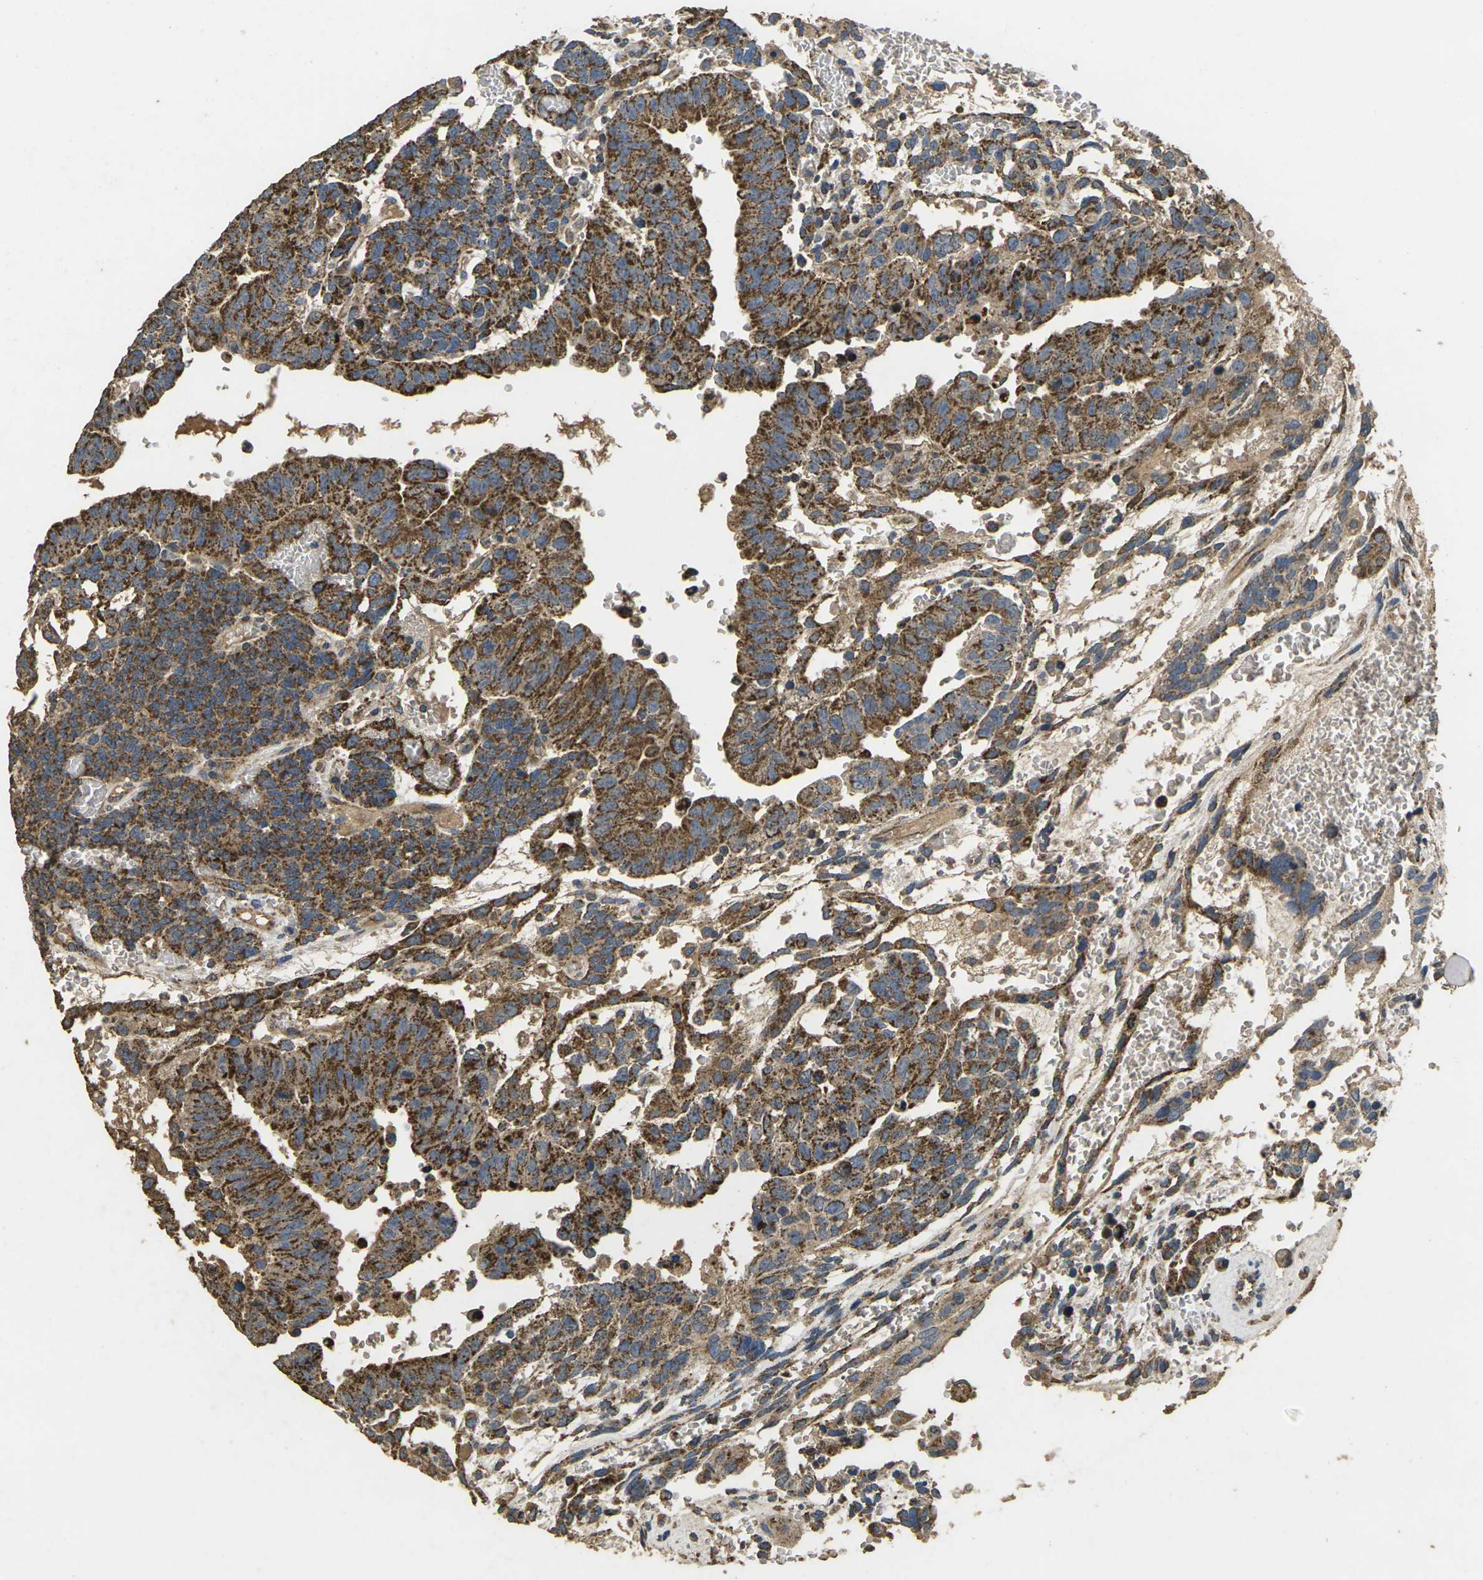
{"staining": {"intensity": "moderate", "quantity": ">75%", "location": "cytoplasmic/membranous"}, "tissue": "testis cancer", "cell_type": "Tumor cells", "image_type": "cancer", "snomed": [{"axis": "morphology", "description": "Seminoma, NOS"}, {"axis": "morphology", "description": "Carcinoma, Embryonal, NOS"}, {"axis": "topography", "description": "Testis"}], "caption": "High-magnification brightfield microscopy of seminoma (testis) stained with DAB (brown) and counterstained with hematoxylin (blue). tumor cells exhibit moderate cytoplasmic/membranous positivity is identified in approximately>75% of cells.", "gene": "MAPK11", "patient": {"sex": "male", "age": 52}}